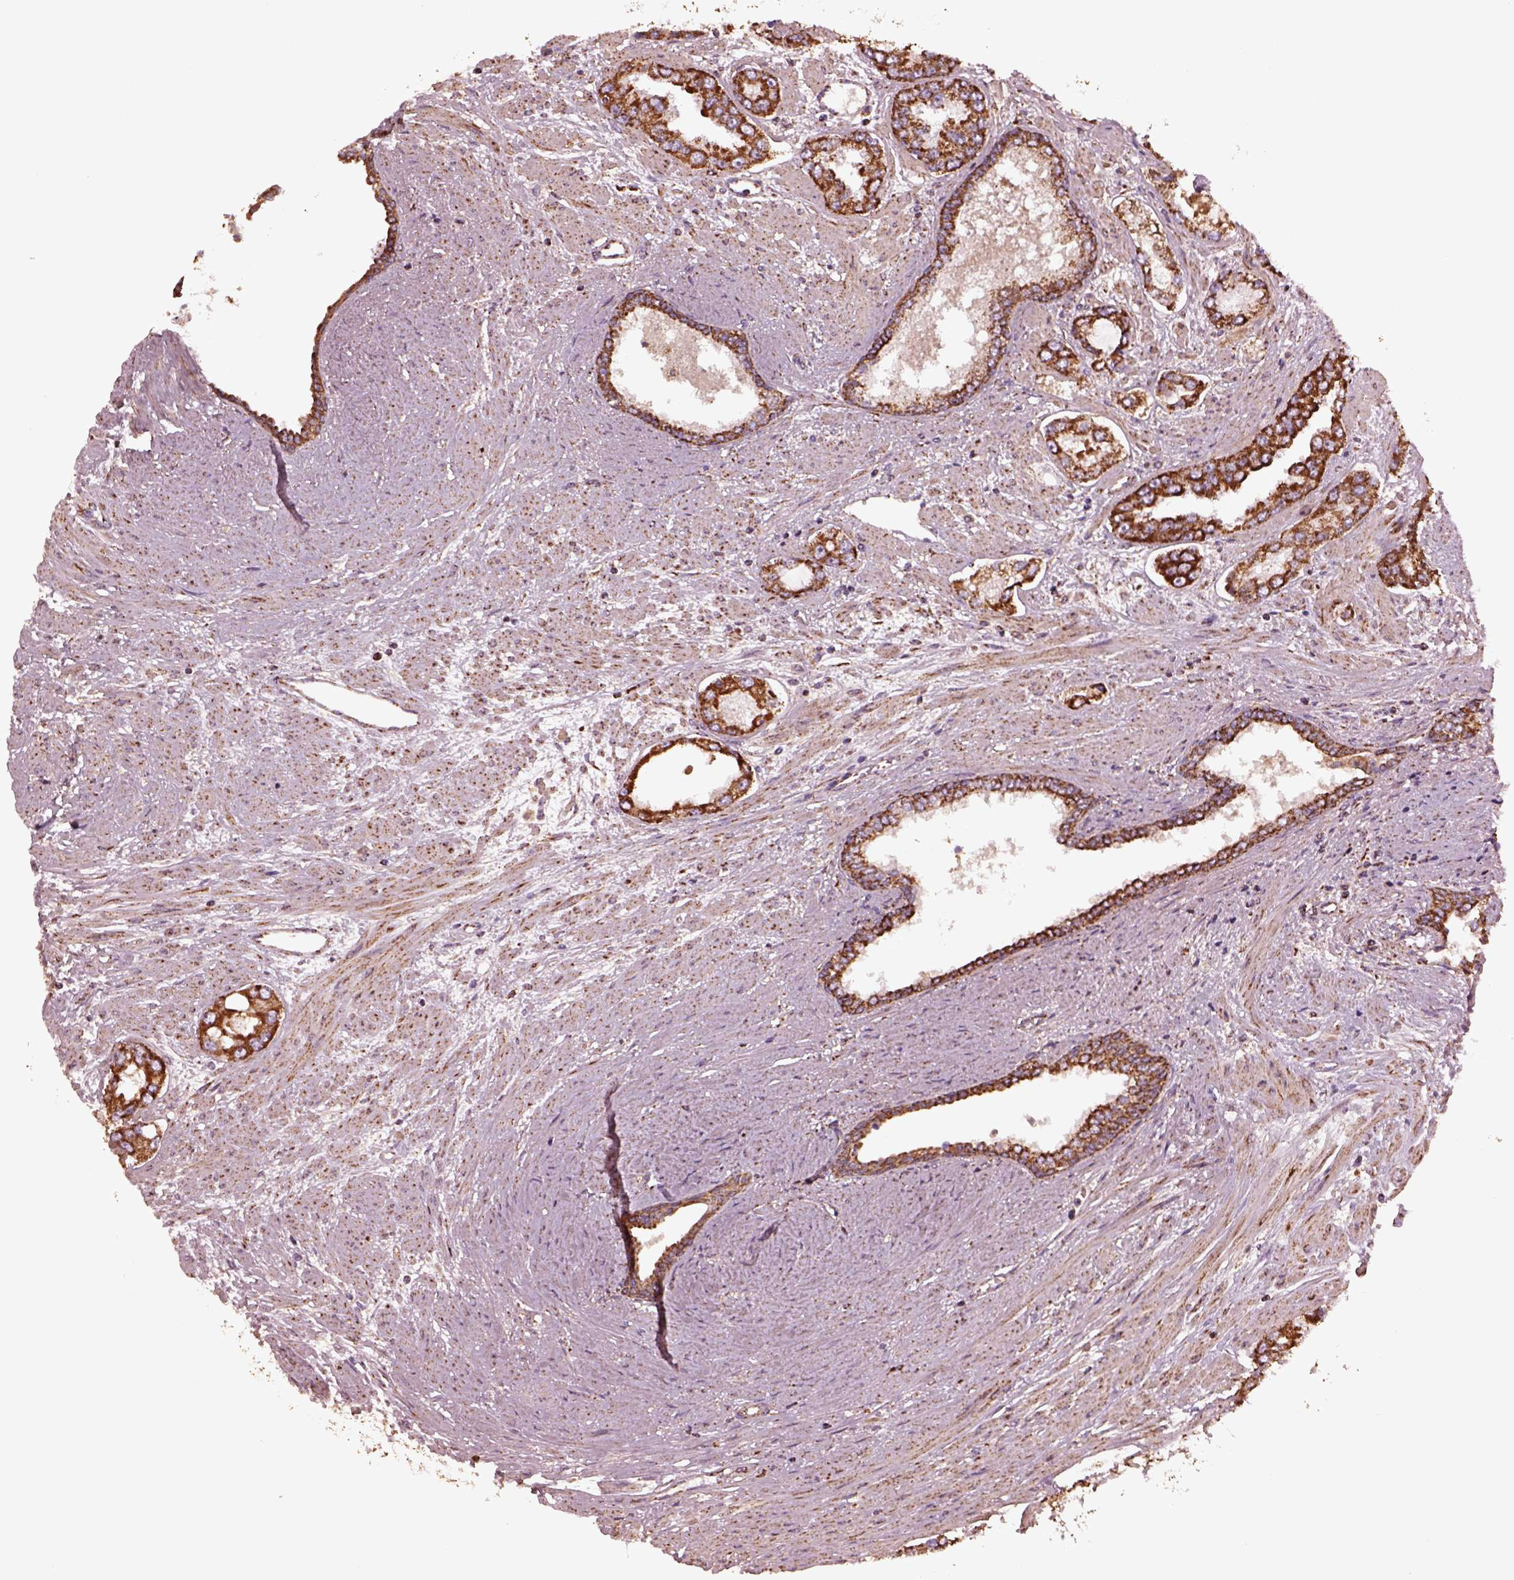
{"staining": {"intensity": "strong", "quantity": ">75%", "location": "cytoplasmic/membranous"}, "tissue": "prostate cancer", "cell_type": "Tumor cells", "image_type": "cancer", "snomed": [{"axis": "morphology", "description": "Adenocarcinoma, Low grade"}, {"axis": "topography", "description": "Prostate"}], "caption": "Prostate cancer stained for a protein reveals strong cytoplasmic/membranous positivity in tumor cells.", "gene": "TMEM254", "patient": {"sex": "male", "age": 60}}